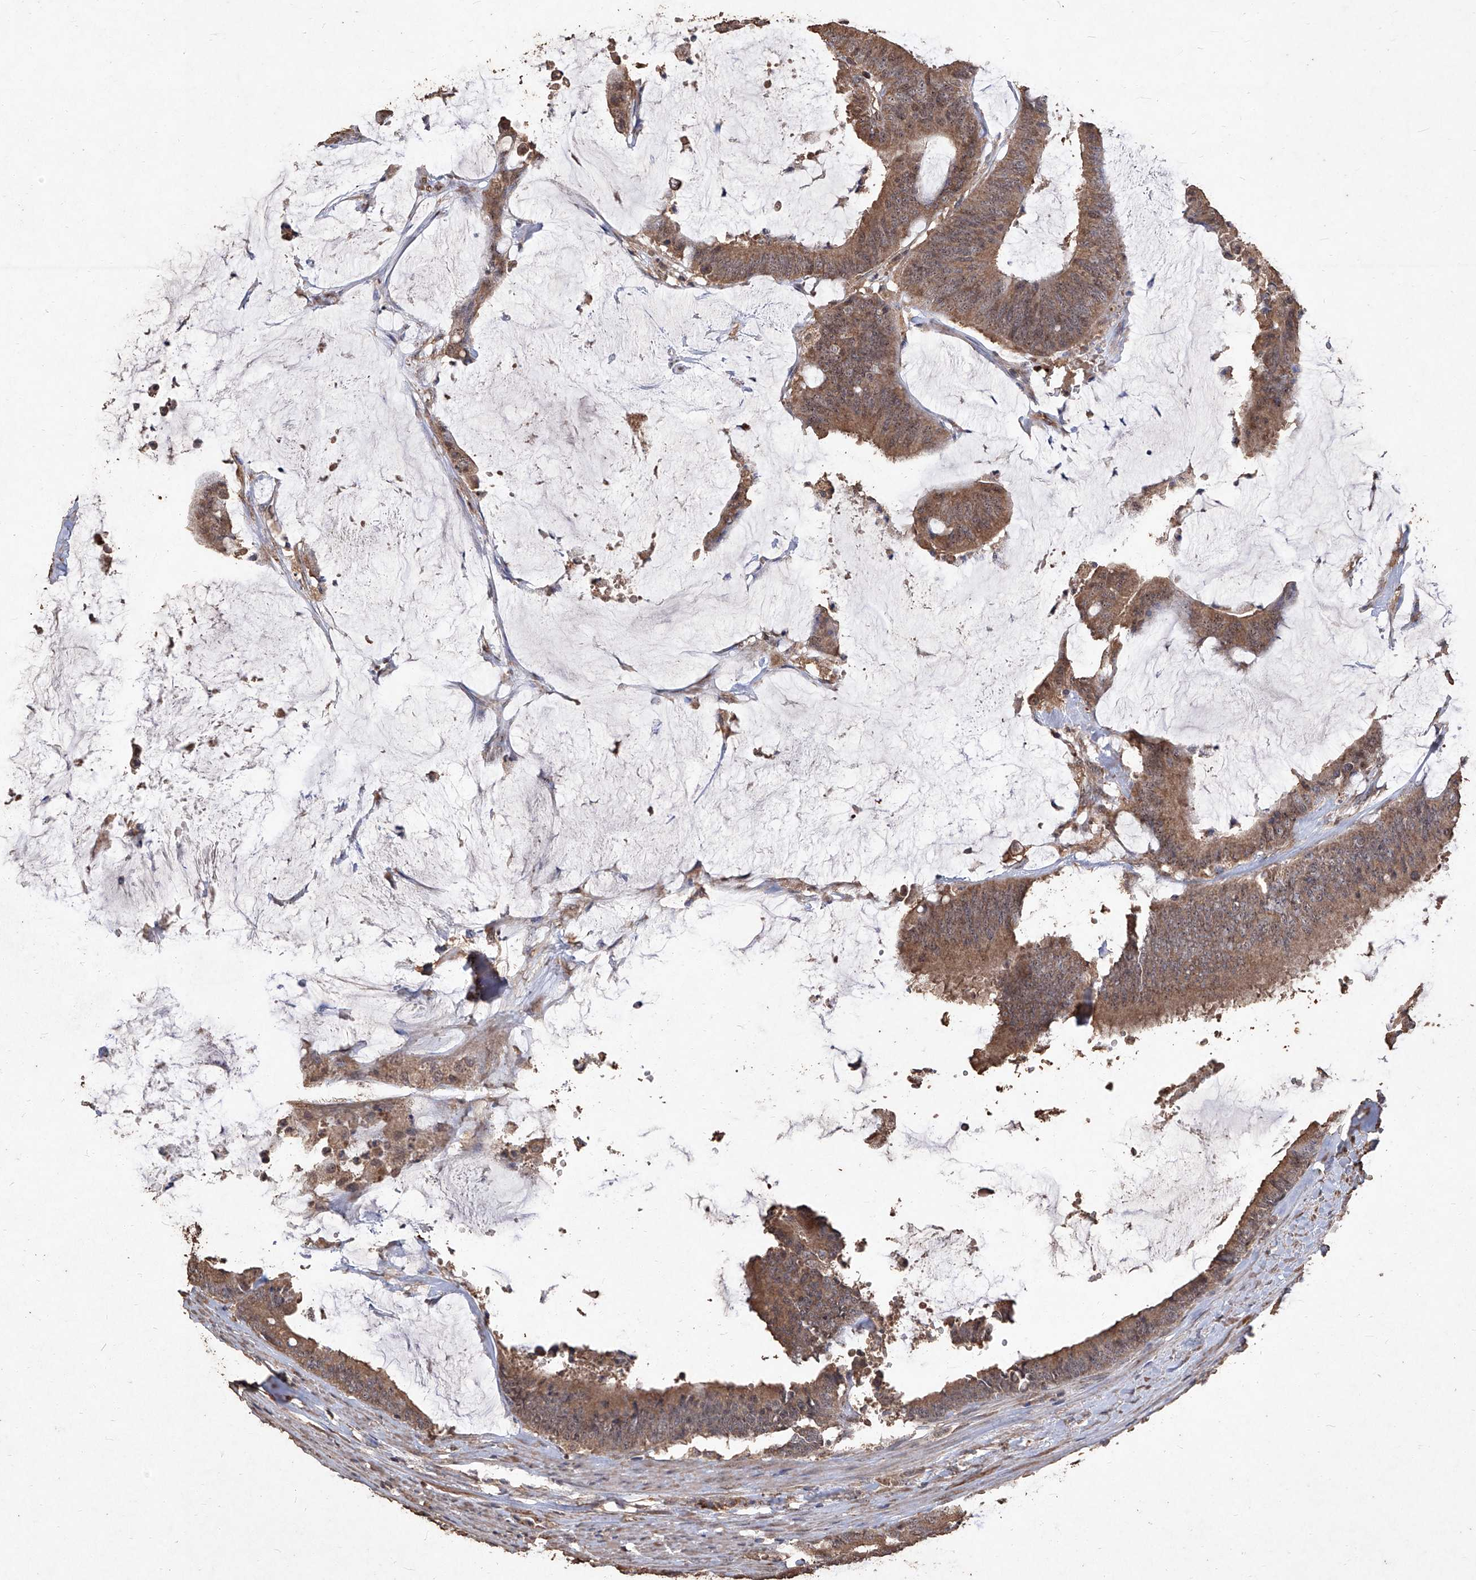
{"staining": {"intensity": "moderate", "quantity": ">75%", "location": "cytoplasmic/membranous"}, "tissue": "colorectal cancer", "cell_type": "Tumor cells", "image_type": "cancer", "snomed": [{"axis": "morphology", "description": "Adenocarcinoma, NOS"}, {"axis": "topography", "description": "Rectum"}], "caption": "IHC of adenocarcinoma (colorectal) demonstrates medium levels of moderate cytoplasmic/membranous positivity in approximately >75% of tumor cells.", "gene": "EML1", "patient": {"sex": "female", "age": 66}}